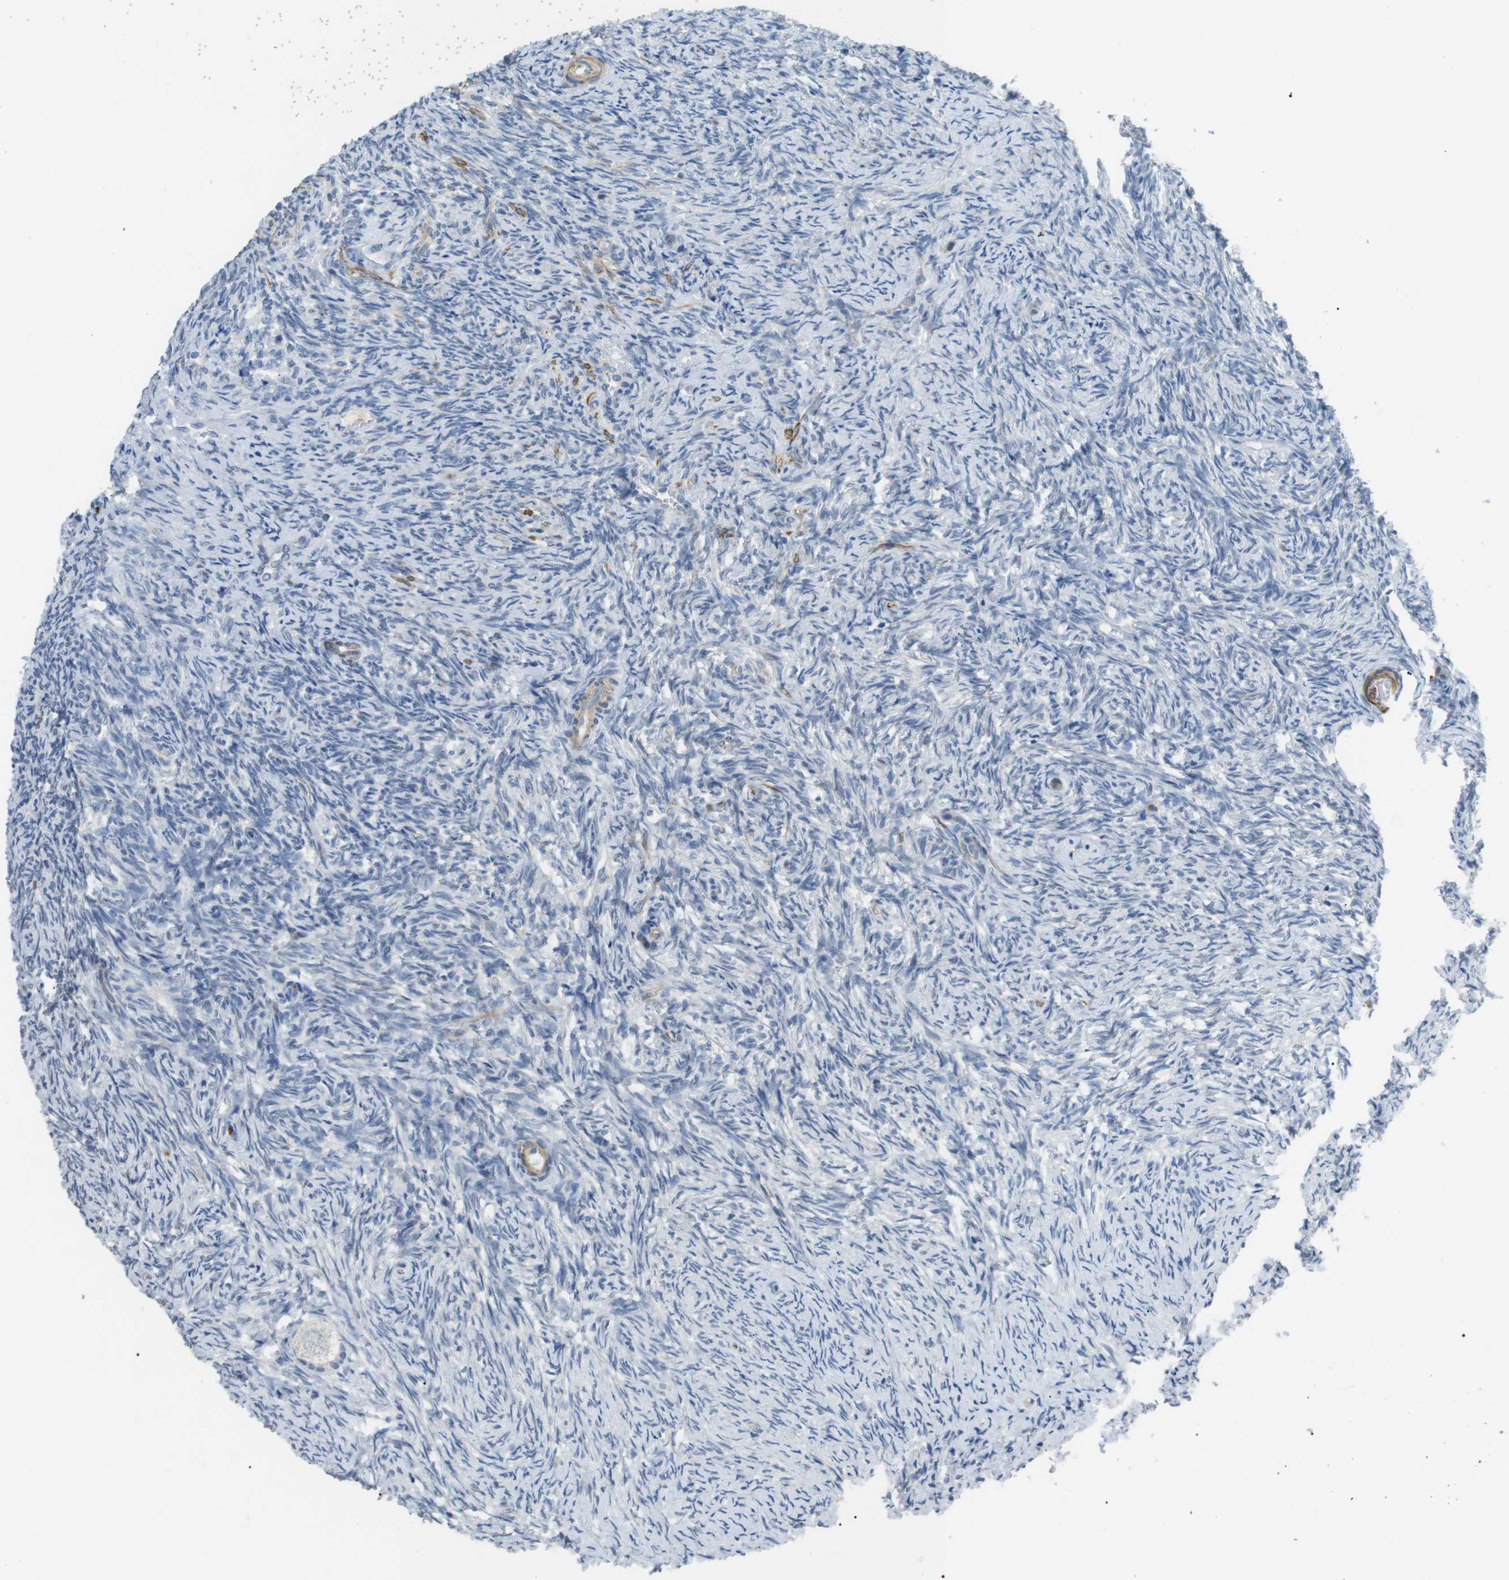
{"staining": {"intensity": "negative", "quantity": "none", "location": "none"}, "tissue": "ovary", "cell_type": "Follicle cells", "image_type": "normal", "snomed": [{"axis": "morphology", "description": "Normal tissue, NOS"}, {"axis": "topography", "description": "Ovary"}], "caption": "Immunohistochemistry (IHC) image of benign ovary: human ovary stained with DAB demonstrates no significant protein positivity in follicle cells.", "gene": "GZMM", "patient": {"sex": "female", "age": 41}}